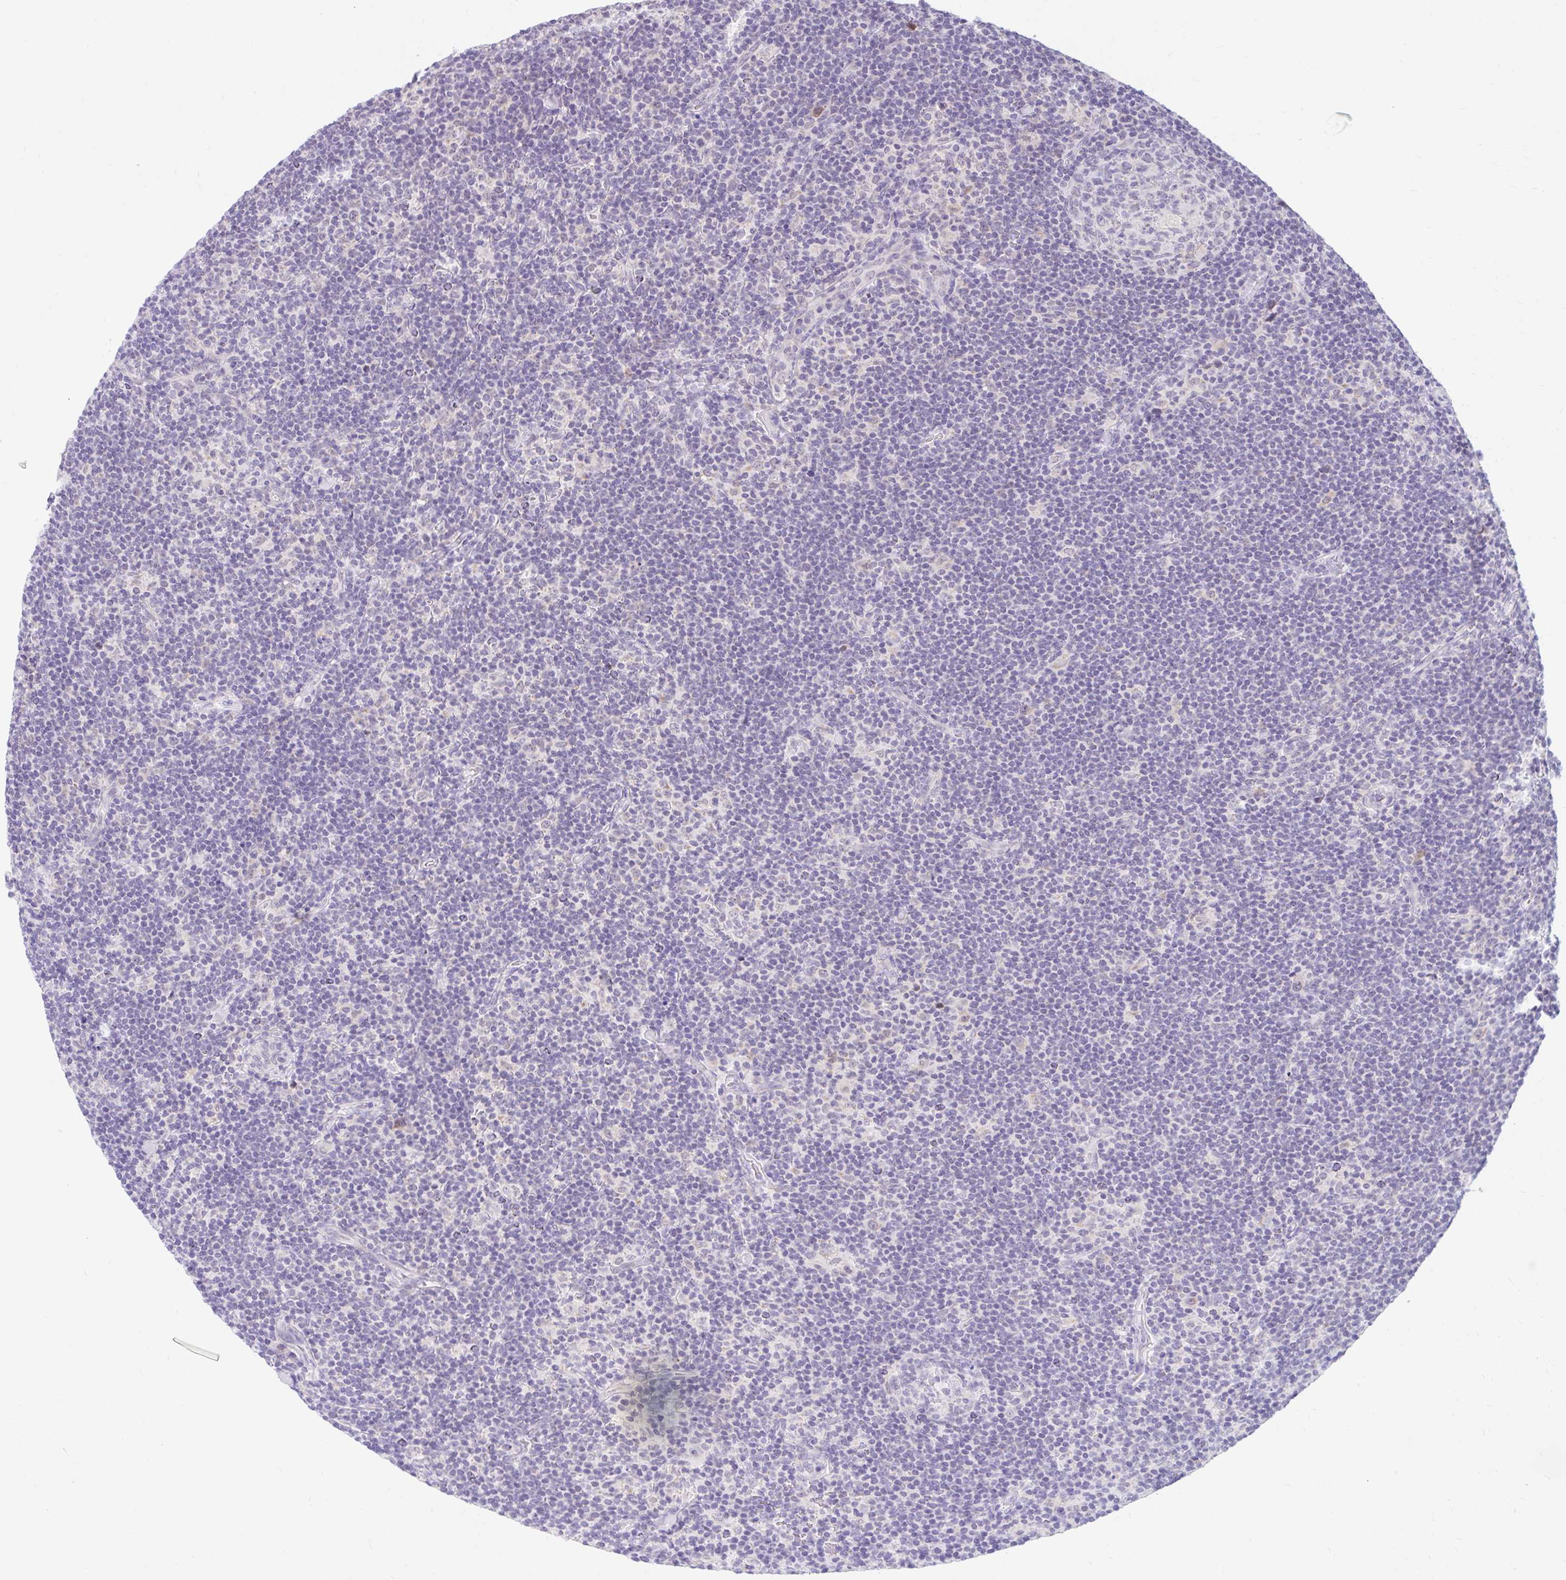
{"staining": {"intensity": "negative", "quantity": "none", "location": "none"}, "tissue": "lymphoma", "cell_type": "Tumor cells", "image_type": "cancer", "snomed": [{"axis": "morphology", "description": "Hodgkin's disease, NOS"}, {"axis": "topography", "description": "Lymph node"}], "caption": "A high-resolution histopathology image shows immunohistochemistry (IHC) staining of lymphoma, which demonstrates no significant positivity in tumor cells. (Stains: DAB (3,3'-diaminobenzidine) IHC with hematoxylin counter stain, Microscopy: brightfield microscopy at high magnification).", "gene": "ITPK1", "patient": {"sex": "female", "age": 57}}